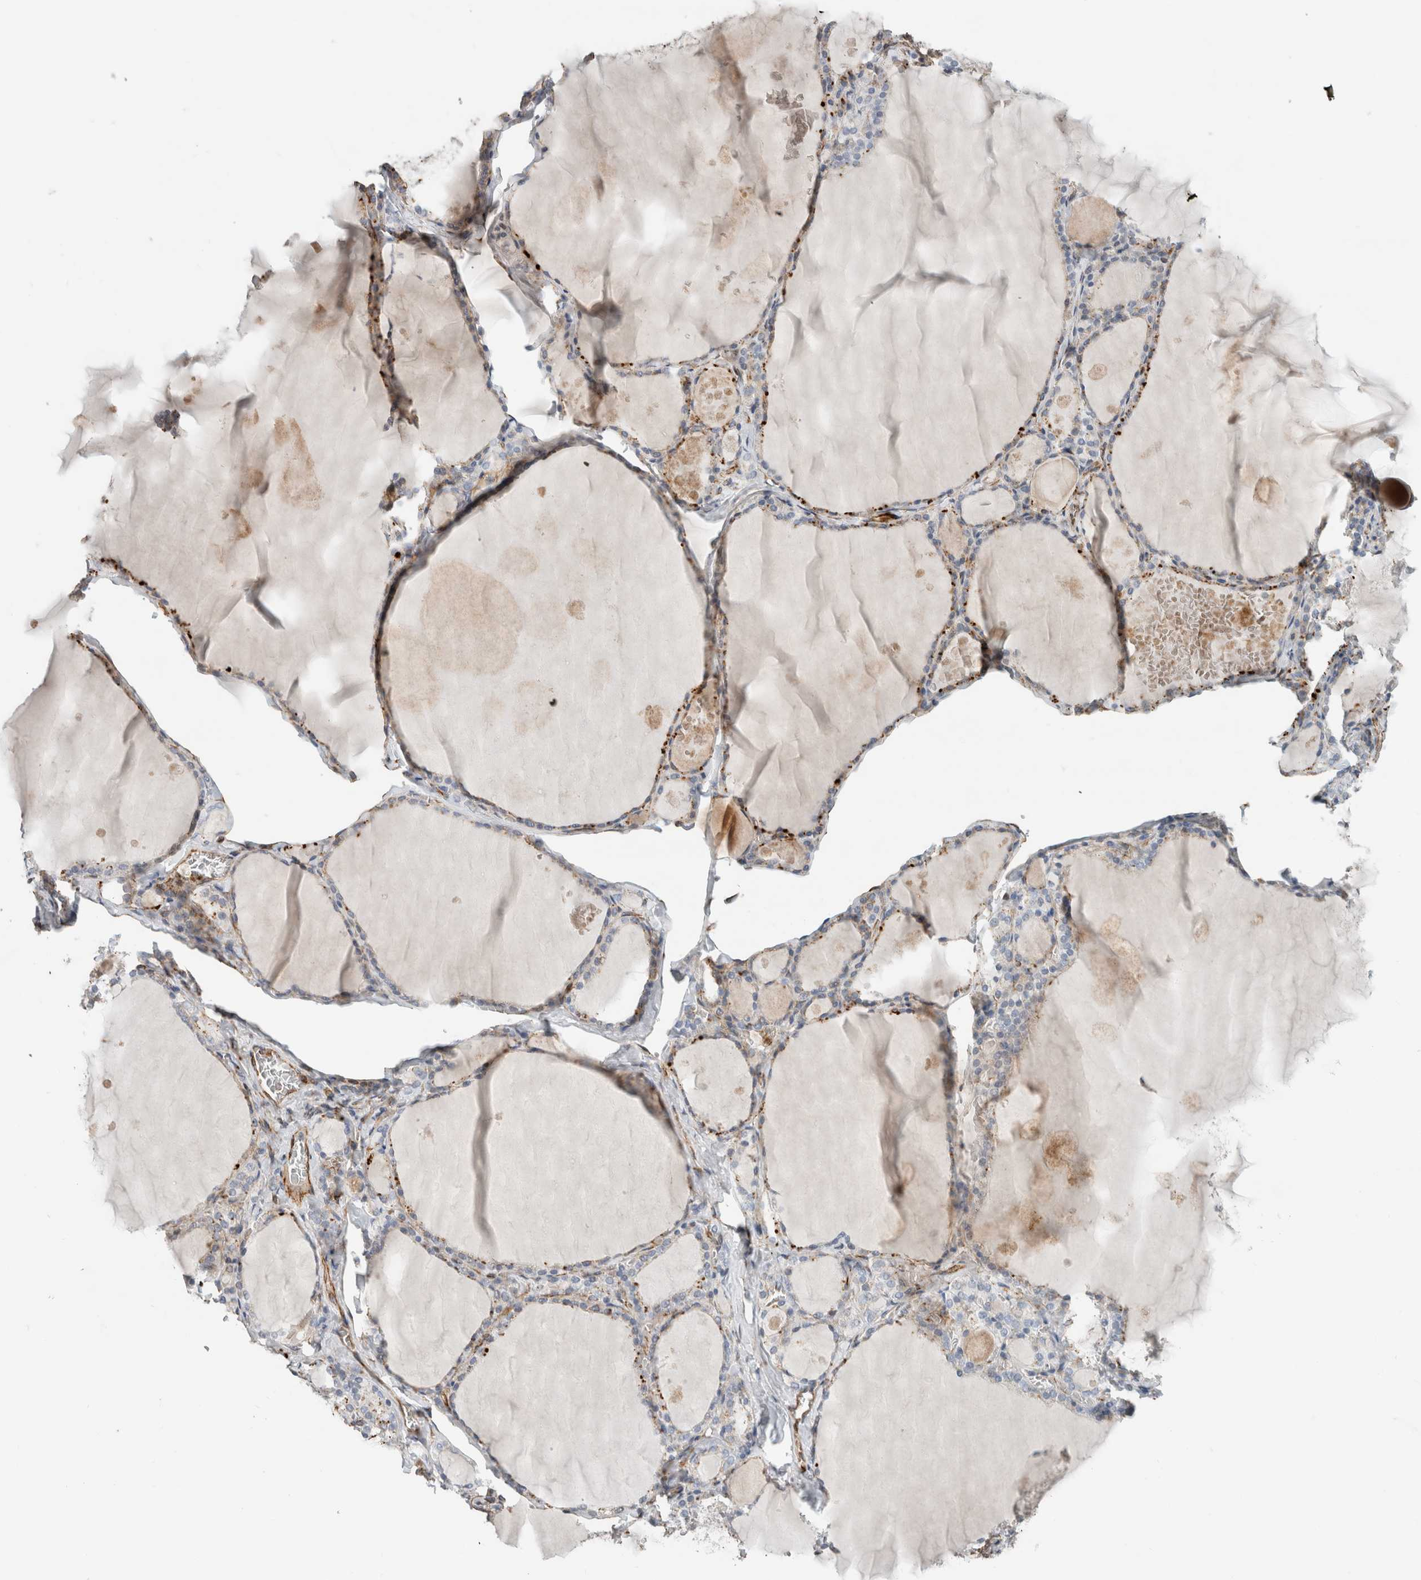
{"staining": {"intensity": "strong", "quantity": "25%-75%", "location": "cytoplasmic/membranous"}, "tissue": "thyroid gland", "cell_type": "Glandular cells", "image_type": "normal", "snomed": [{"axis": "morphology", "description": "Normal tissue, NOS"}, {"axis": "topography", "description": "Thyroid gland"}], "caption": "A high-resolution histopathology image shows IHC staining of benign thyroid gland, which displays strong cytoplasmic/membranous expression in approximately 25%-75% of glandular cells. (DAB (3,3'-diaminobenzidine) IHC with brightfield microscopy, high magnification).", "gene": "LY86", "patient": {"sex": "male", "age": 56}}